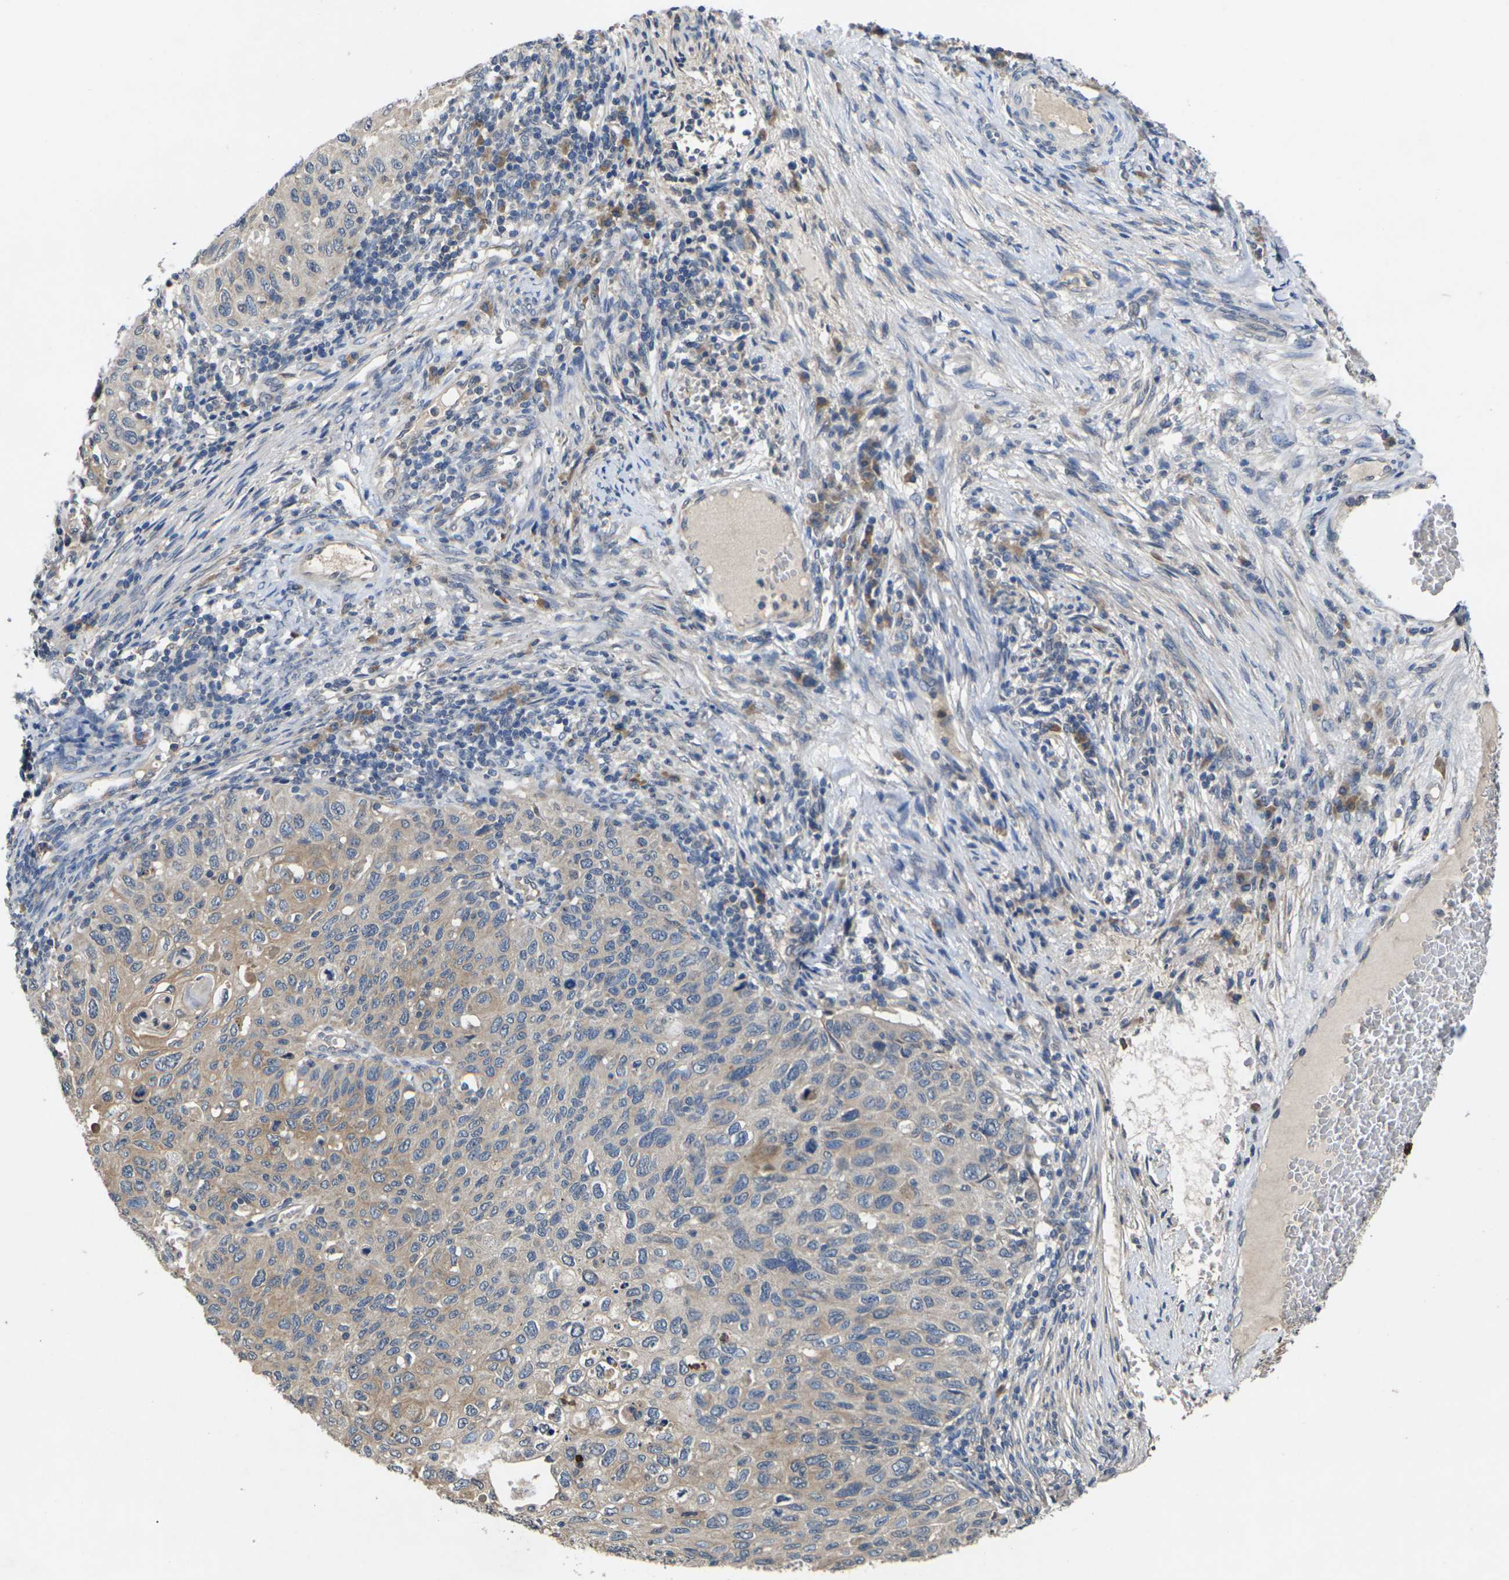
{"staining": {"intensity": "moderate", "quantity": ">75%", "location": "cytoplasmic/membranous"}, "tissue": "cervical cancer", "cell_type": "Tumor cells", "image_type": "cancer", "snomed": [{"axis": "morphology", "description": "Squamous cell carcinoma, NOS"}, {"axis": "topography", "description": "Cervix"}], "caption": "High-magnification brightfield microscopy of cervical cancer stained with DAB (brown) and counterstained with hematoxylin (blue). tumor cells exhibit moderate cytoplasmic/membranous staining is seen in approximately>75% of cells. Nuclei are stained in blue.", "gene": "SLC2A2", "patient": {"sex": "female", "age": 70}}